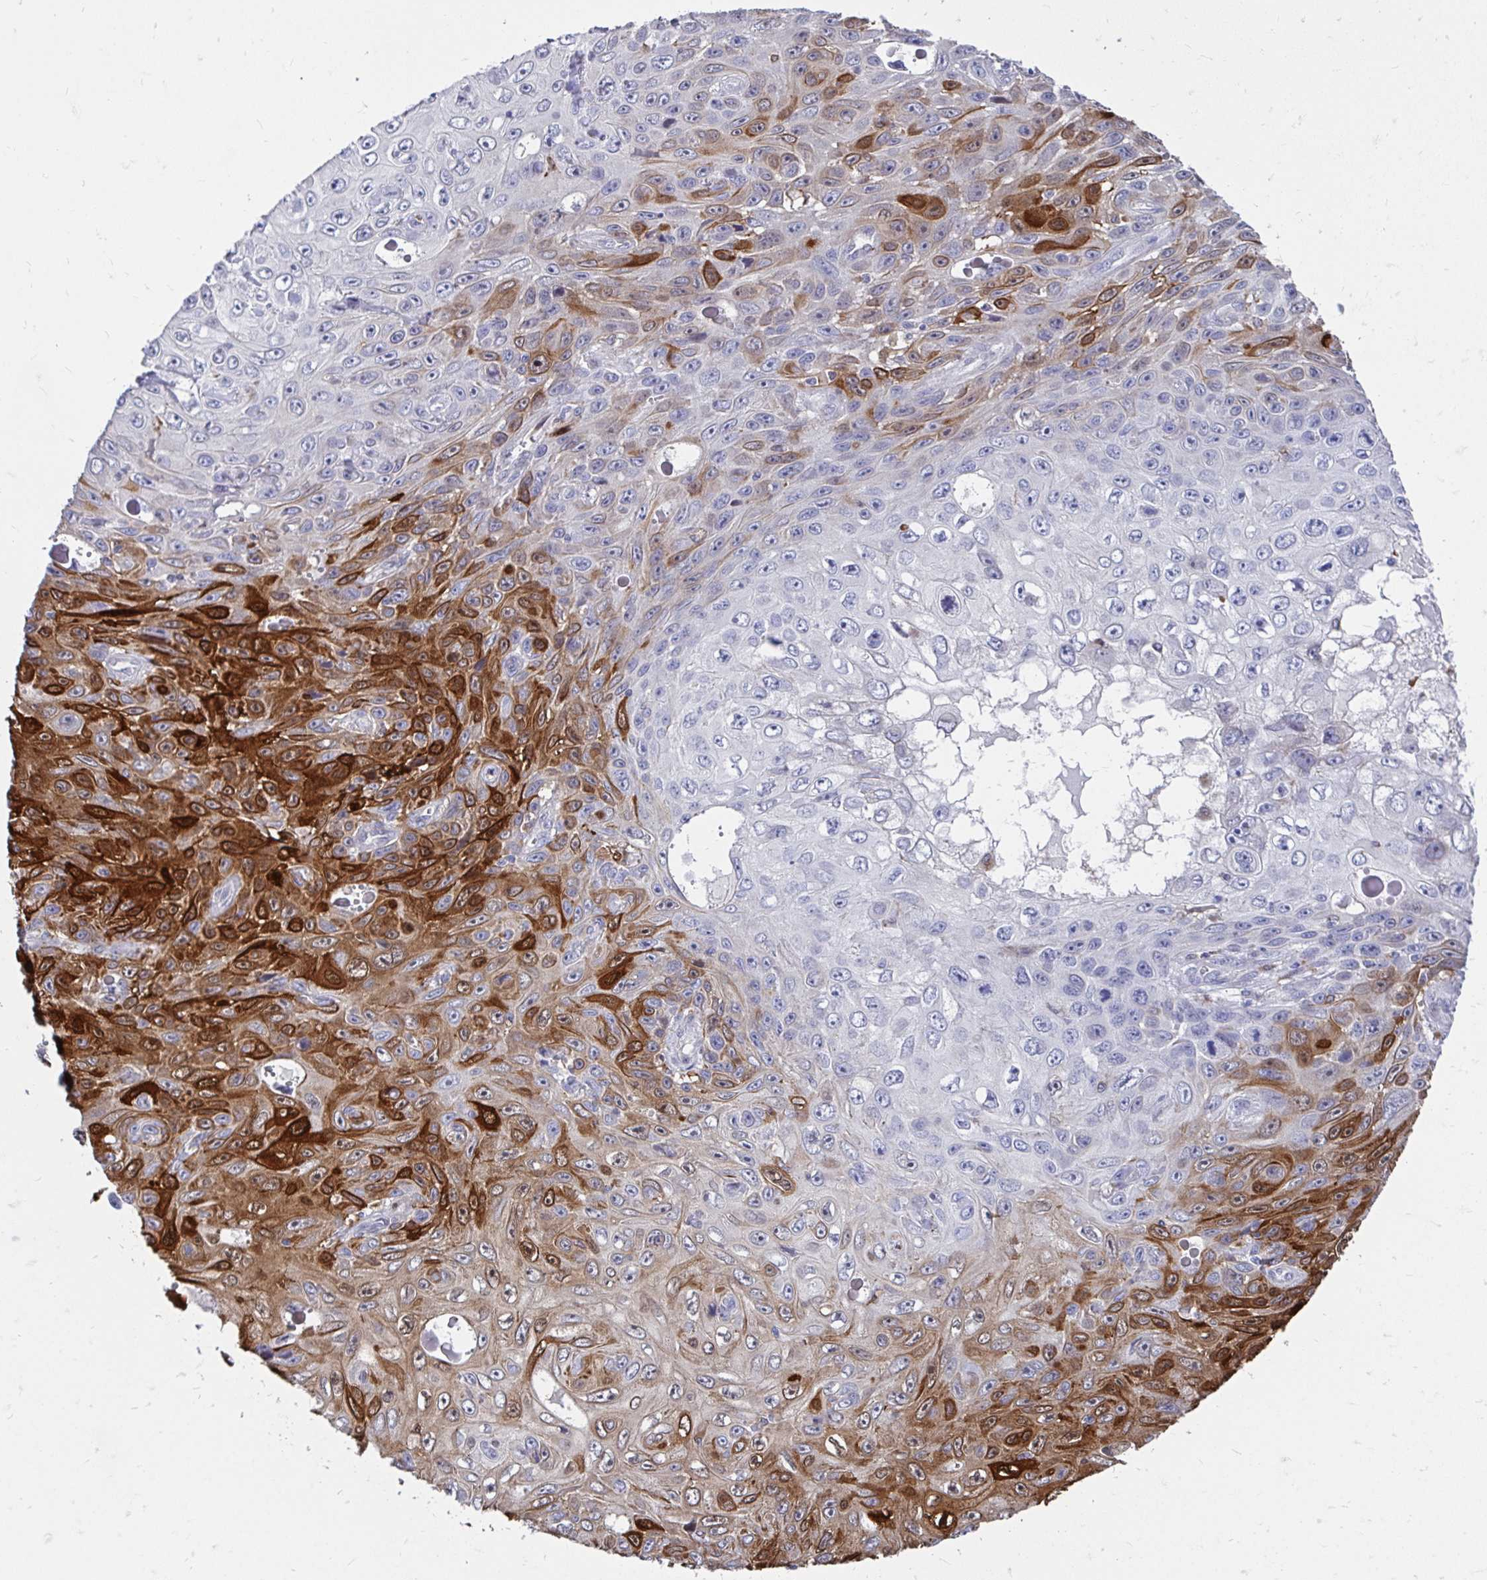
{"staining": {"intensity": "strong", "quantity": "25%-75%", "location": "cytoplasmic/membranous"}, "tissue": "skin cancer", "cell_type": "Tumor cells", "image_type": "cancer", "snomed": [{"axis": "morphology", "description": "Squamous cell carcinoma, NOS"}, {"axis": "topography", "description": "Skin"}], "caption": "Skin squamous cell carcinoma was stained to show a protein in brown. There is high levels of strong cytoplasmic/membranous positivity in approximately 25%-75% of tumor cells.", "gene": "CDKL1", "patient": {"sex": "male", "age": 82}}